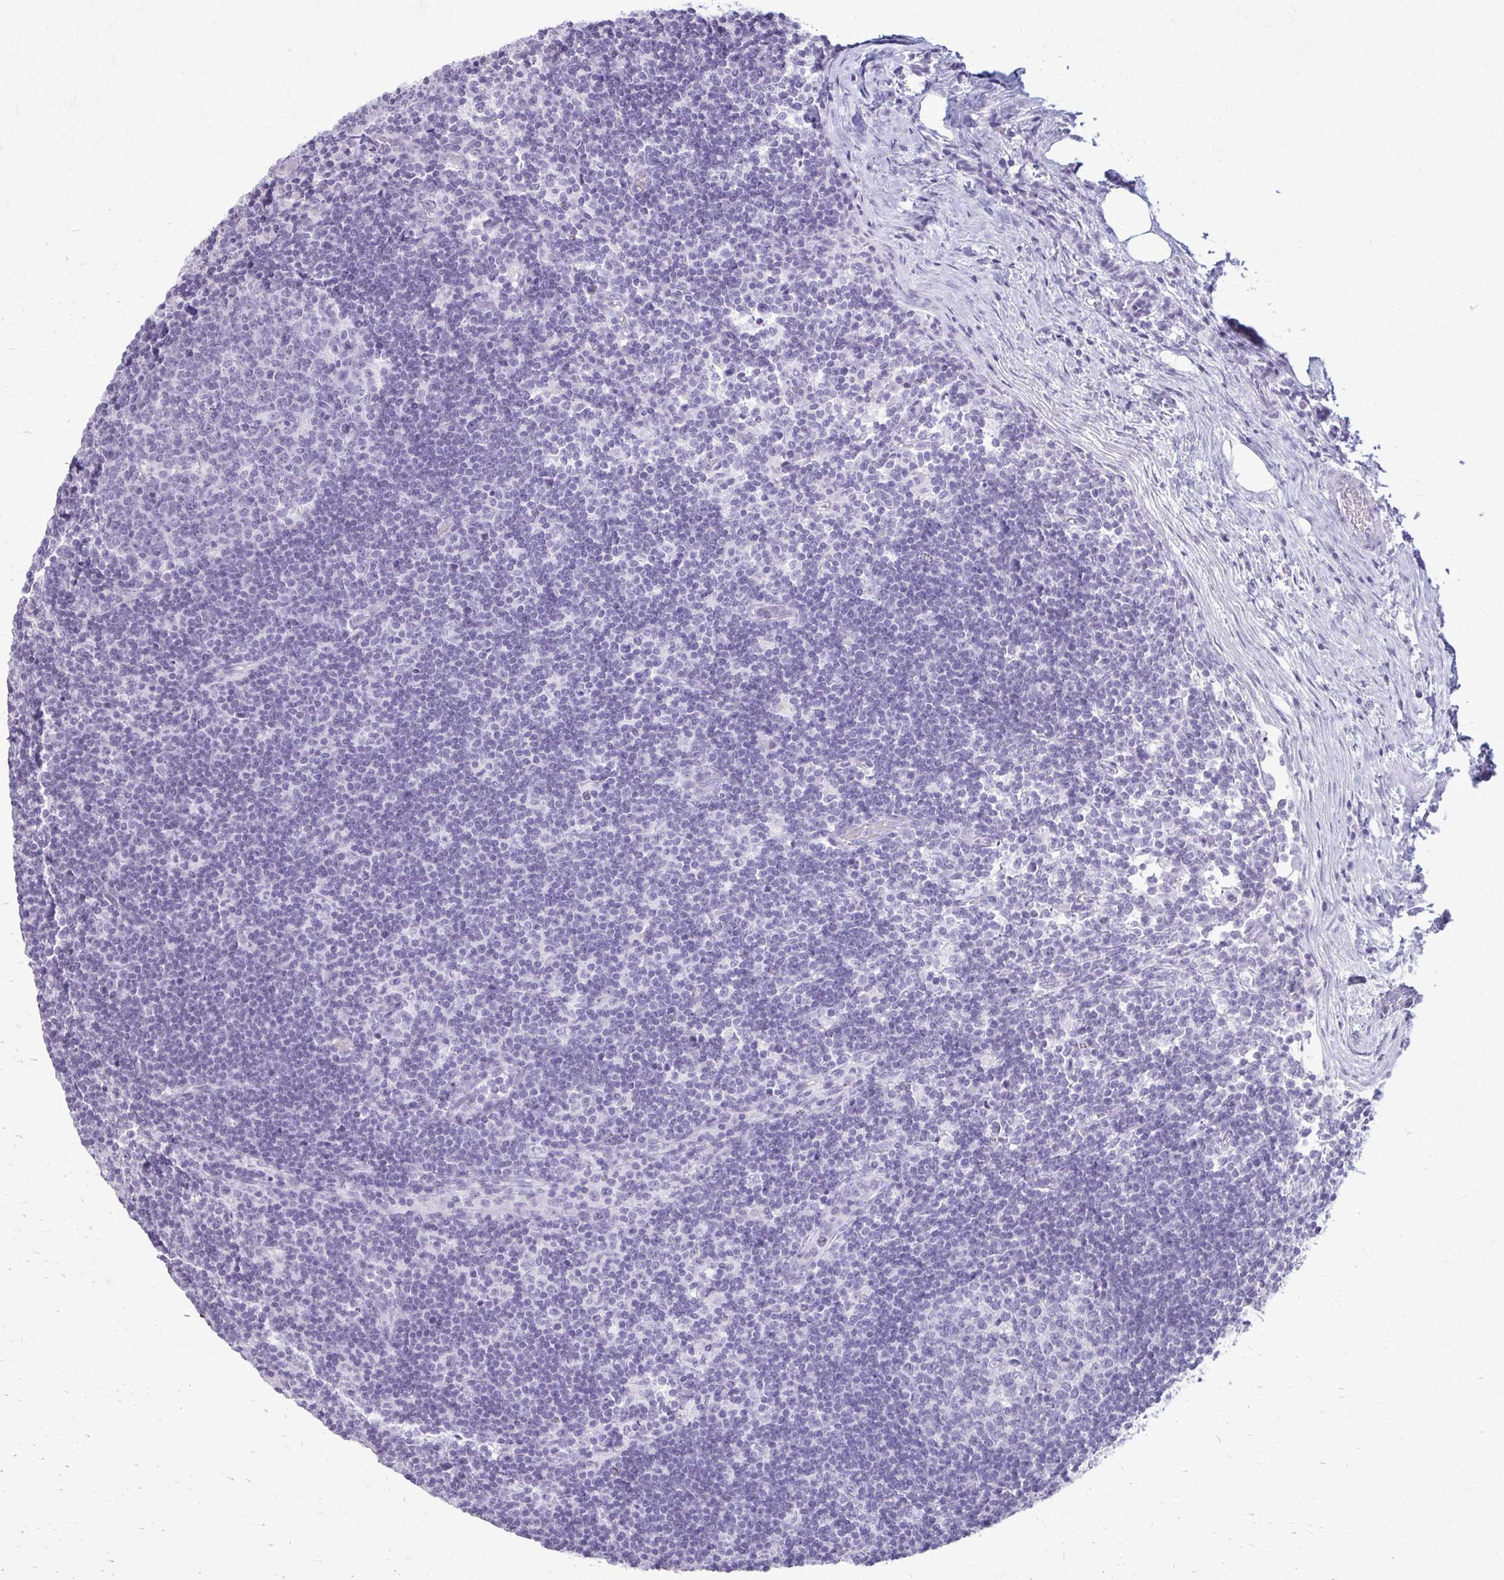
{"staining": {"intensity": "negative", "quantity": "none", "location": "none"}, "tissue": "lymph node", "cell_type": "Germinal center cells", "image_type": "normal", "snomed": [{"axis": "morphology", "description": "Normal tissue, NOS"}, {"axis": "topography", "description": "Lymph node"}], "caption": "There is no significant expression in germinal center cells of lymph node. (DAB (3,3'-diaminobenzidine) immunohistochemistry, high magnification).", "gene": "KRT5", "patient": {"sex": "male", "age": 67}}